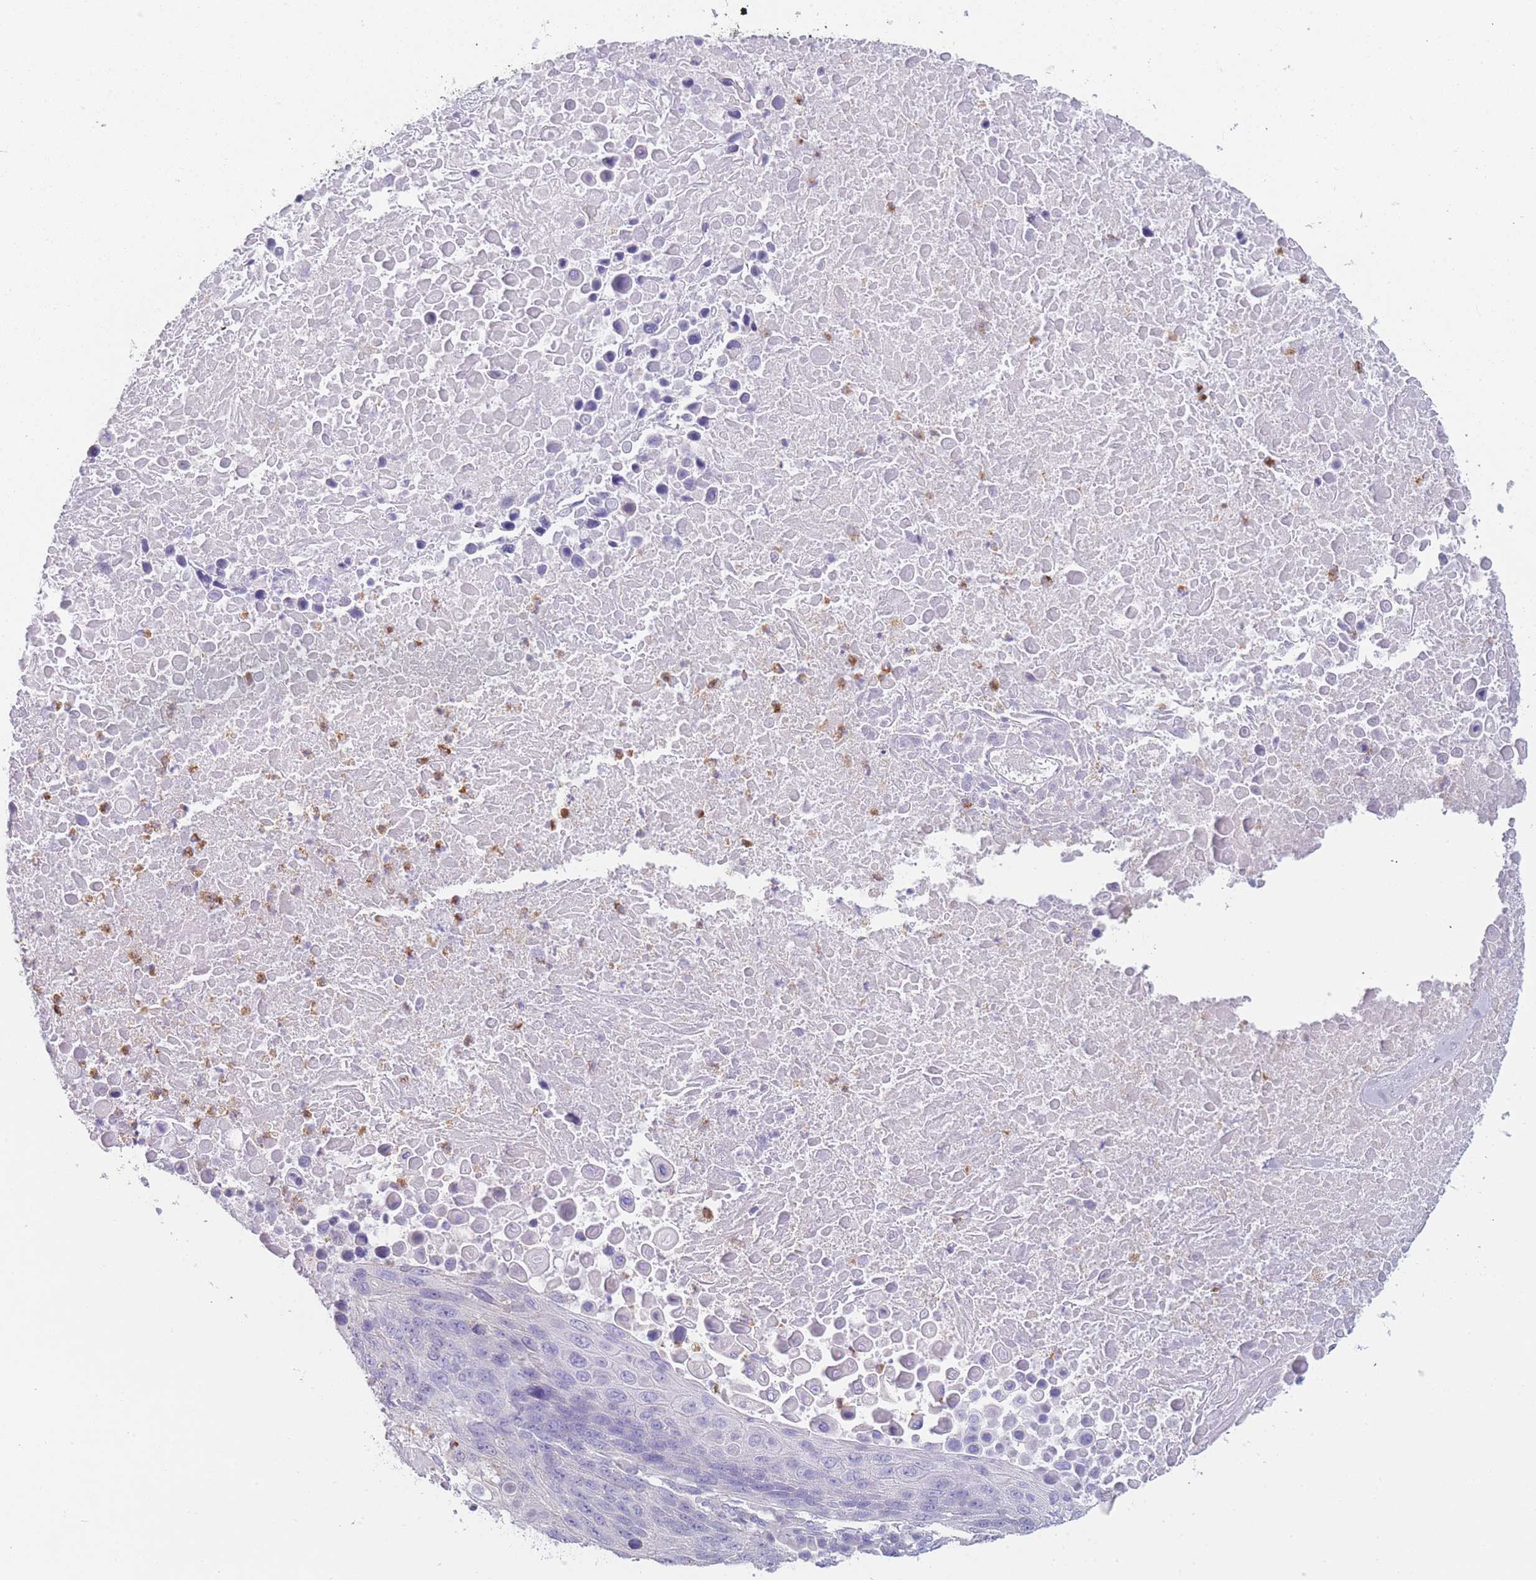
{"staining": {"intensity": "negative", "quantity": "none", "location": "none"}, "tissue": "lung cancer", "cell_type": "Tumor cells", "image_type": "cancer", "snomed": [{"axis": "morphology", "description": "Normal tissue, NOS"}, {"axis": "morphology", "description": "Squamous cell carcinoma, NOS"}, {"axis": "topography", "description": "Lymph node"}, {"axis": "topography", "description": "Lung"}], "caption": "An image of human lung squamous cell carcinoma is negative for staining in tumor cells.", "gene": "ZNF627", "patient": {"sex": "male", "age": 66}}